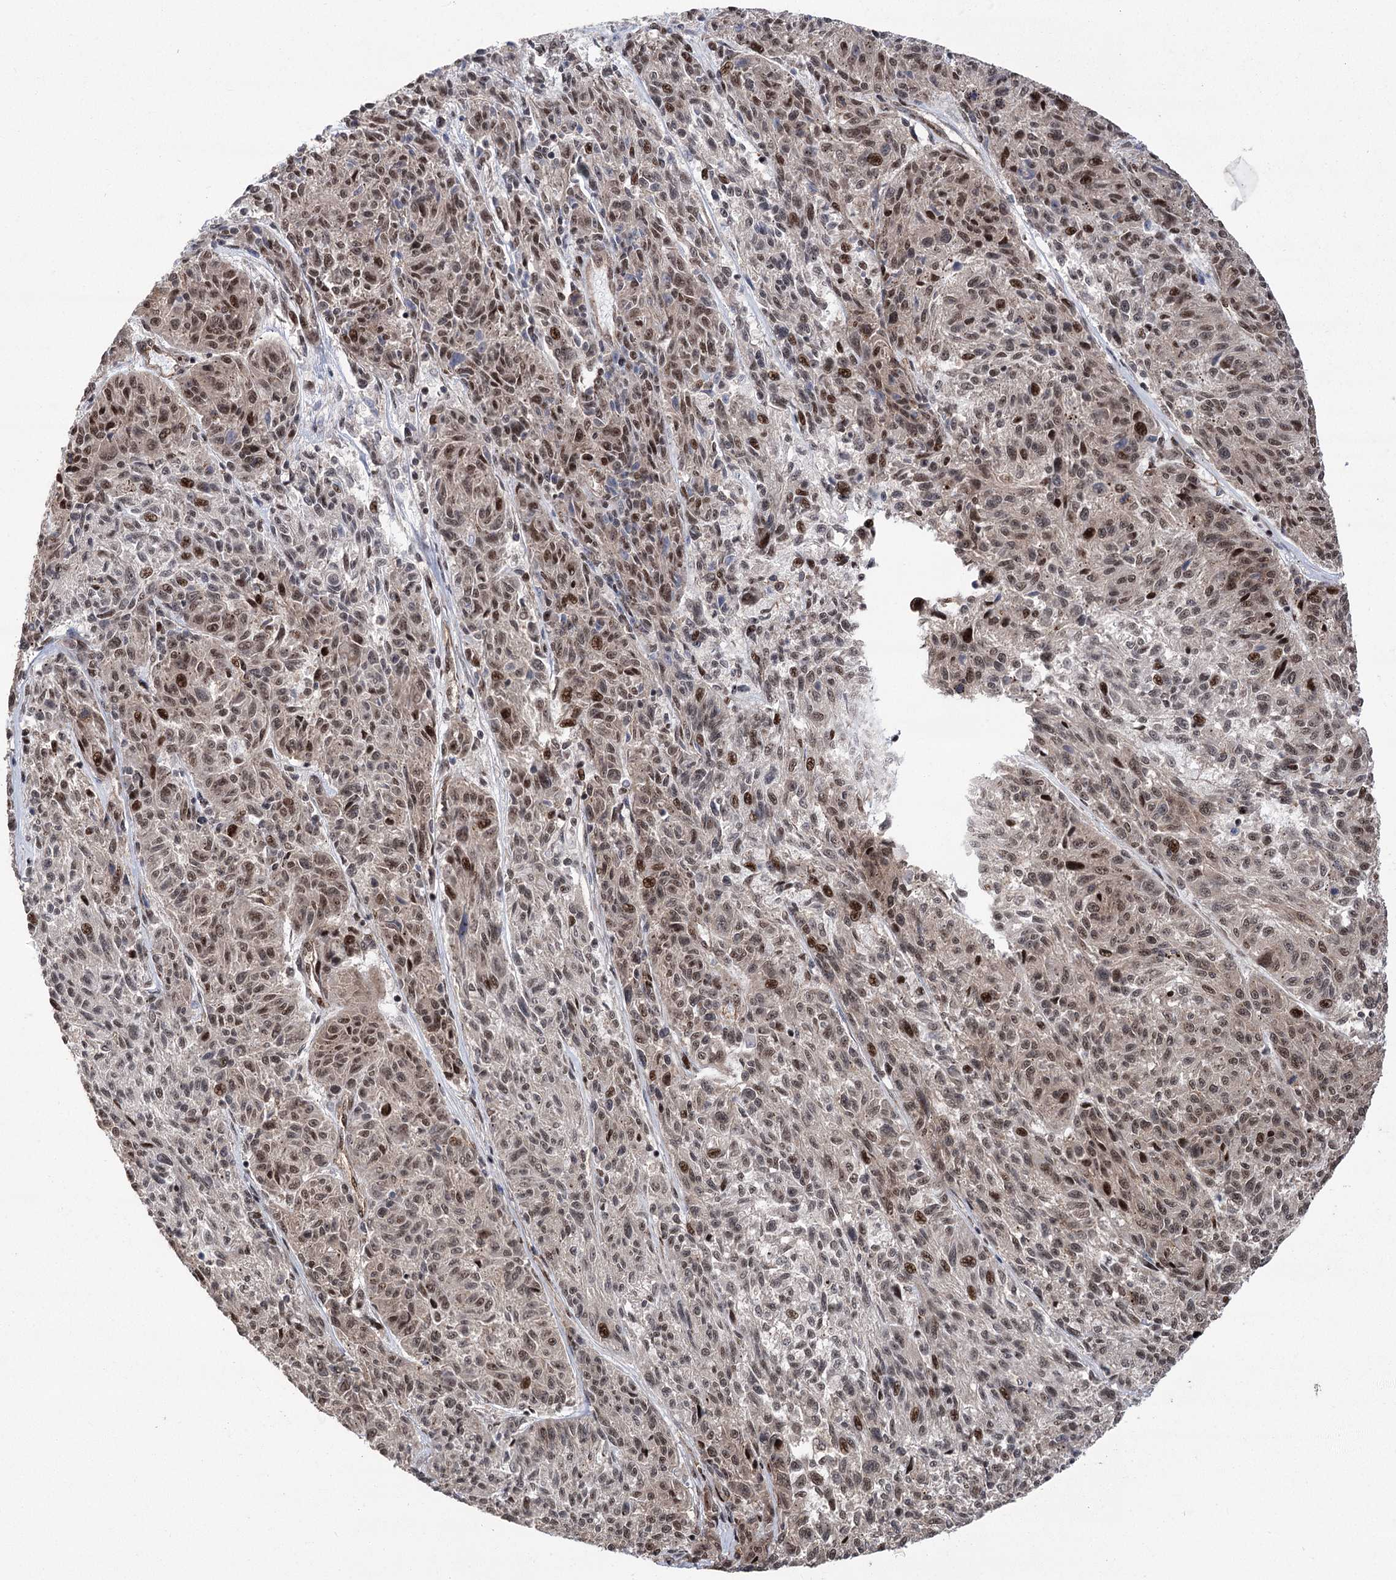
{"staining": {"intensity": "moderate", "quantity": ">75%", "location": "nuclear"}, "tissue": "melanoma", "cell_type": "Tumor cells", "image_type": "cancer", "snomed": [{"axis": "morphology", "description": "Malignant melanoma, NOS"}, {"axis": "topography", "description": "Skin"}], "caption": "Melanoma was stained to show a protein in brown. There is medium levels of moderate nuclear staining in approximately >75% of tumor cells. Using DAB (brown) and hematoxylin (blue) stains, captured at high magnification using brightfield microscopy.", "gene": "PARM1", "patient": {"sex": "male", "age": 53}}